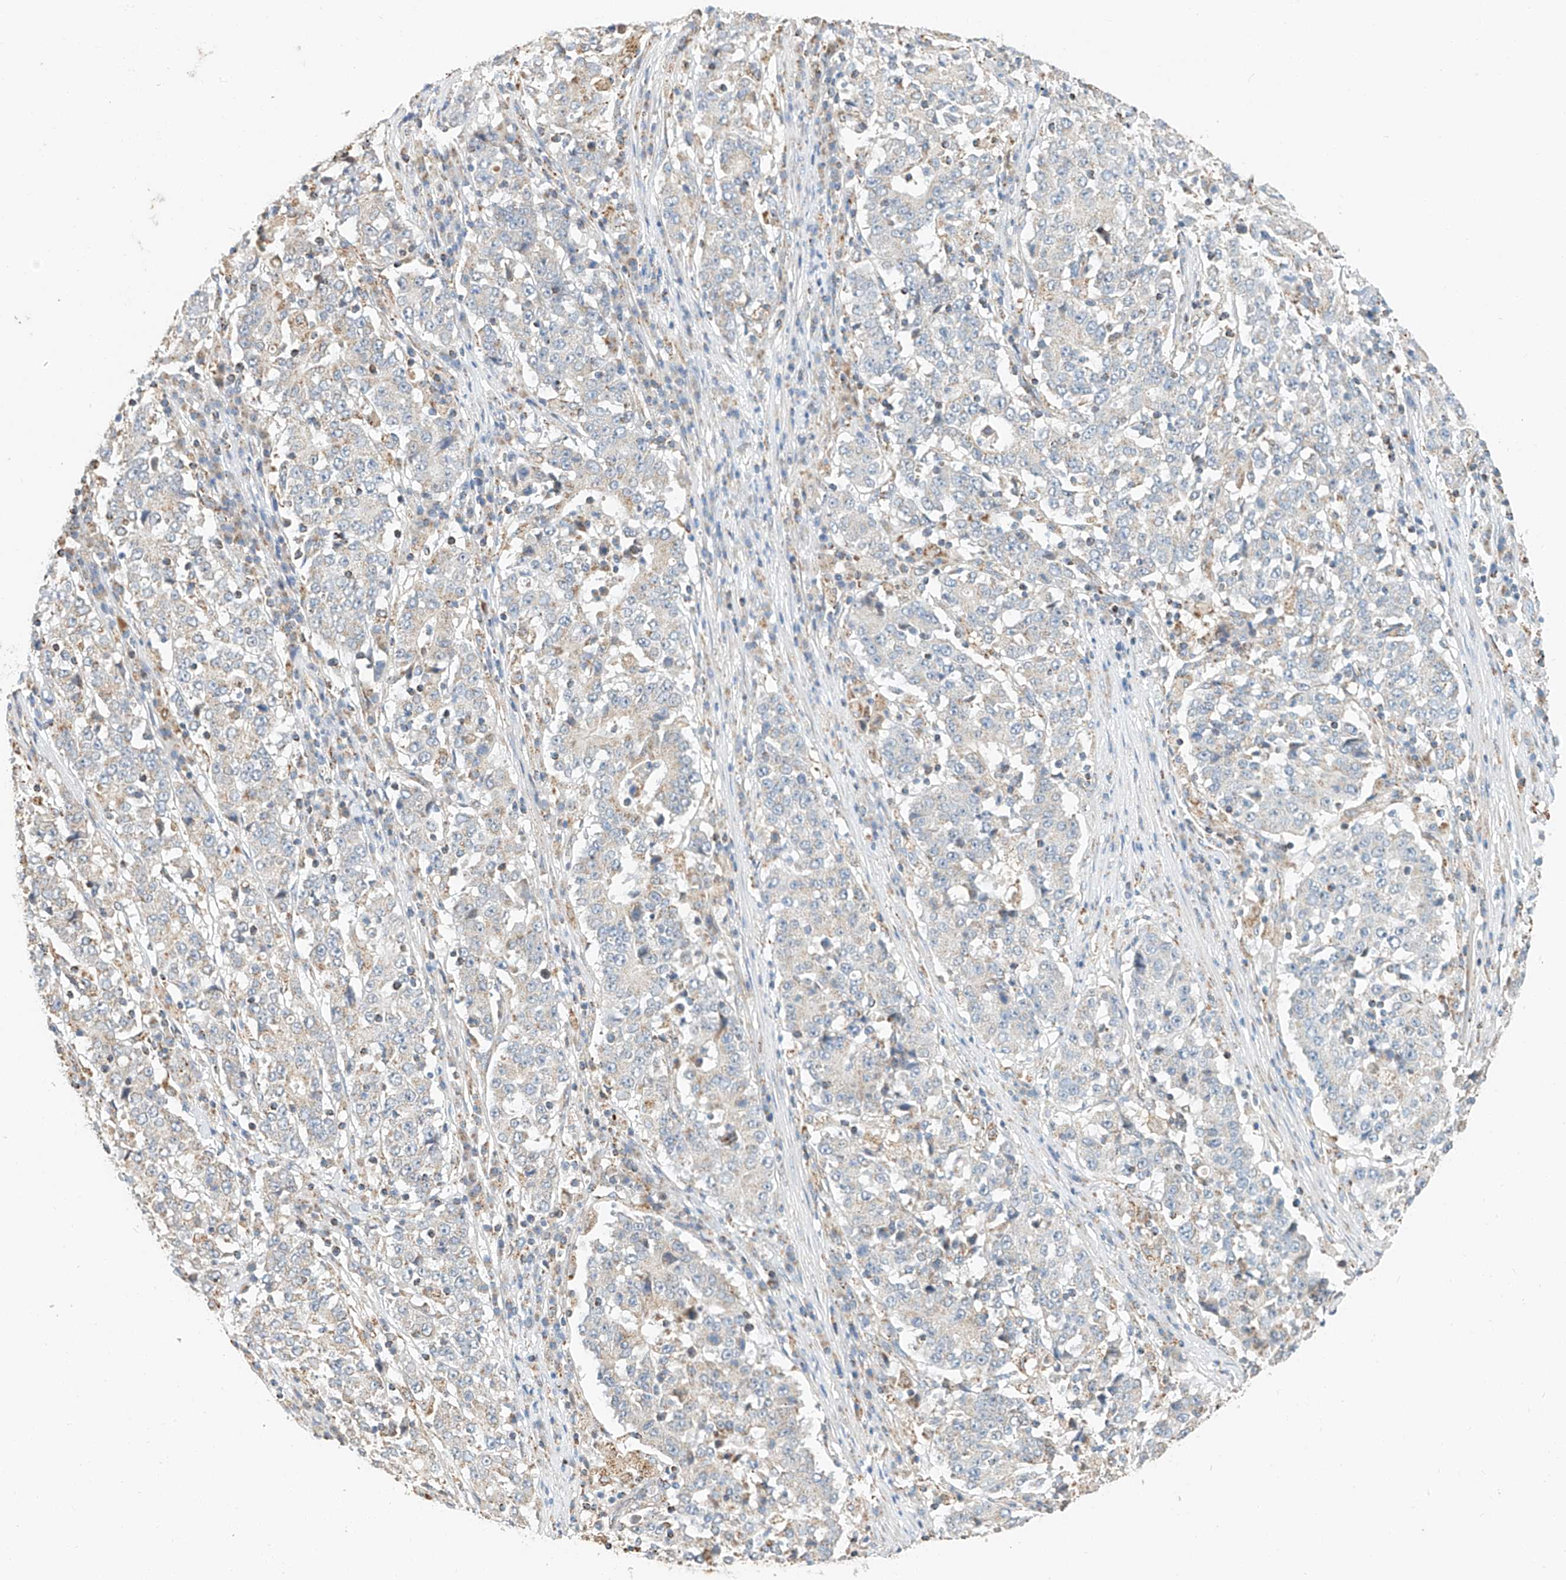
{"staining": {"intensity": "negative", "quantity": "none", "location": "none"}, "tissue": "stomach cancer", "cell_type": "Tumor cells", "image_type": "cancer", "snomed": [{"axis": "morphology", "description": "Adenocarcinoma, NOS"}, {"axis": "topography", "description": "Stomach"}], "caption": "This is a image of immunohistochemistry staining of adenocarcinoma (stomach), which shows no positivity in tumor cells.", "gene": "YIPF7", "patient": {"sex": "male", "age": 59}}